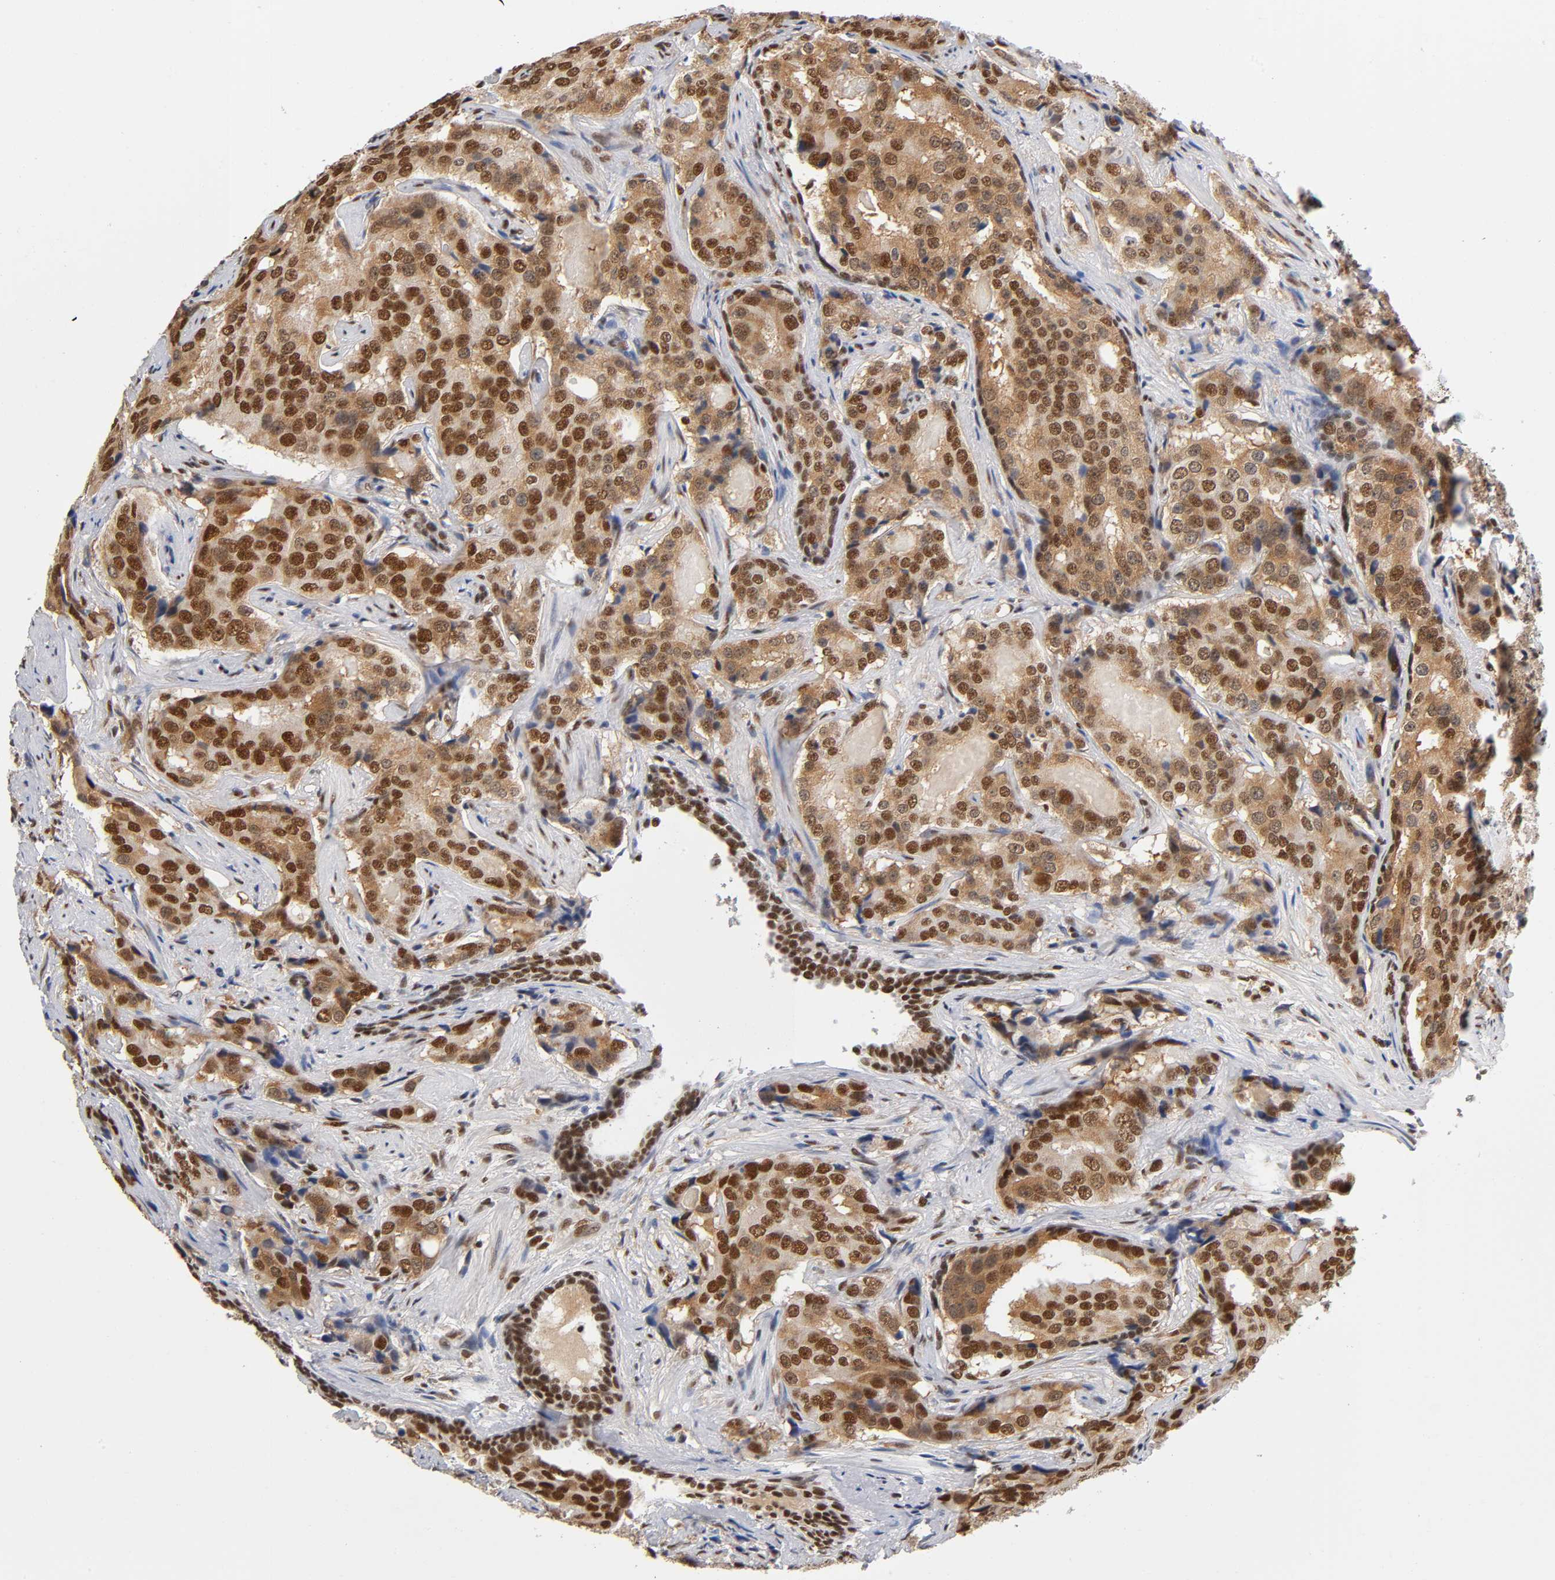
{"staining": {"intensity": "strong", "quantity": ">75%", "location": "cytoplasmic/membranous,nuclear"}, "tissue": "prostate cancer", "cell_type": "Tumor cells", "image_type": "cancer", "snomed": [{"axis": "morphology", "description": "Adenocarcinoma, High grade"}, {"axis": "topography", "description": "Prostate"}], "caption": "A histopathology image showing strong cytoplasmic/membranous and nuclear staining in approximately >75% of tumor cells in prostate cancer (high-grade adenocarcinoma), as visualized by brown immunohistochemical staining.", "gene": "ILKAP", "patient": {"sex": "male", "age": 58}}